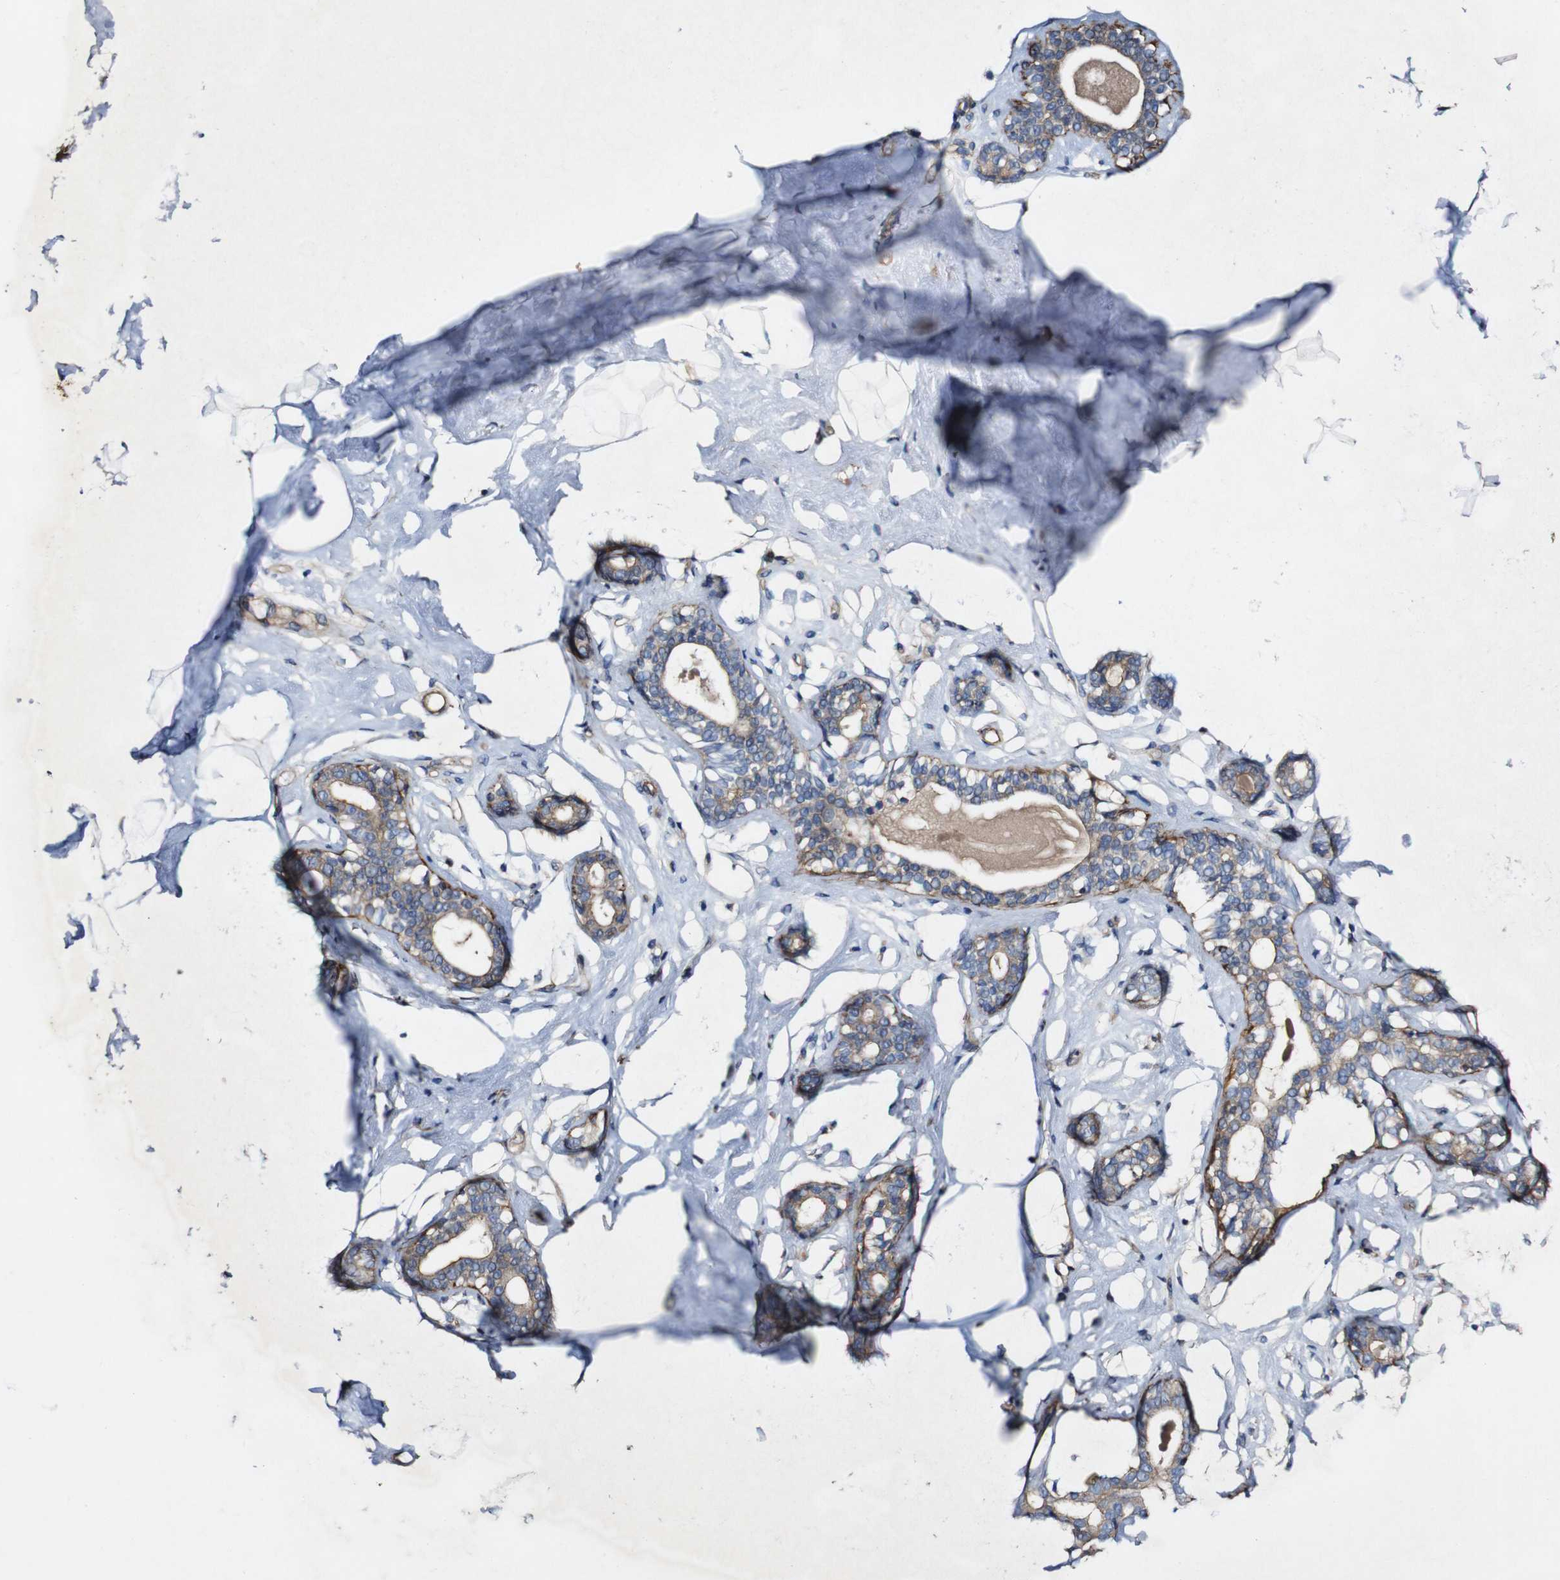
{"staining": {"intensity": "strong", "quantity": "25%-75%", "location": "cytoplasmic/membranous"}, "tissue": "breast", "cell_type": "Glandular cells", "image_type": "normal", "snomed": [{"axis": "morphology", "description": "Normal tissue, NOS"}, {"axis": "topography", "description": "Breast"}], "caption": "Human breast stained for a protein (brown) reveals strong cytoplasmic/membranous positive positivity in approximately 25%-75% of glandular cells.", "gene": "GSDME", "patient": {"sex": "female", "age": 23}}